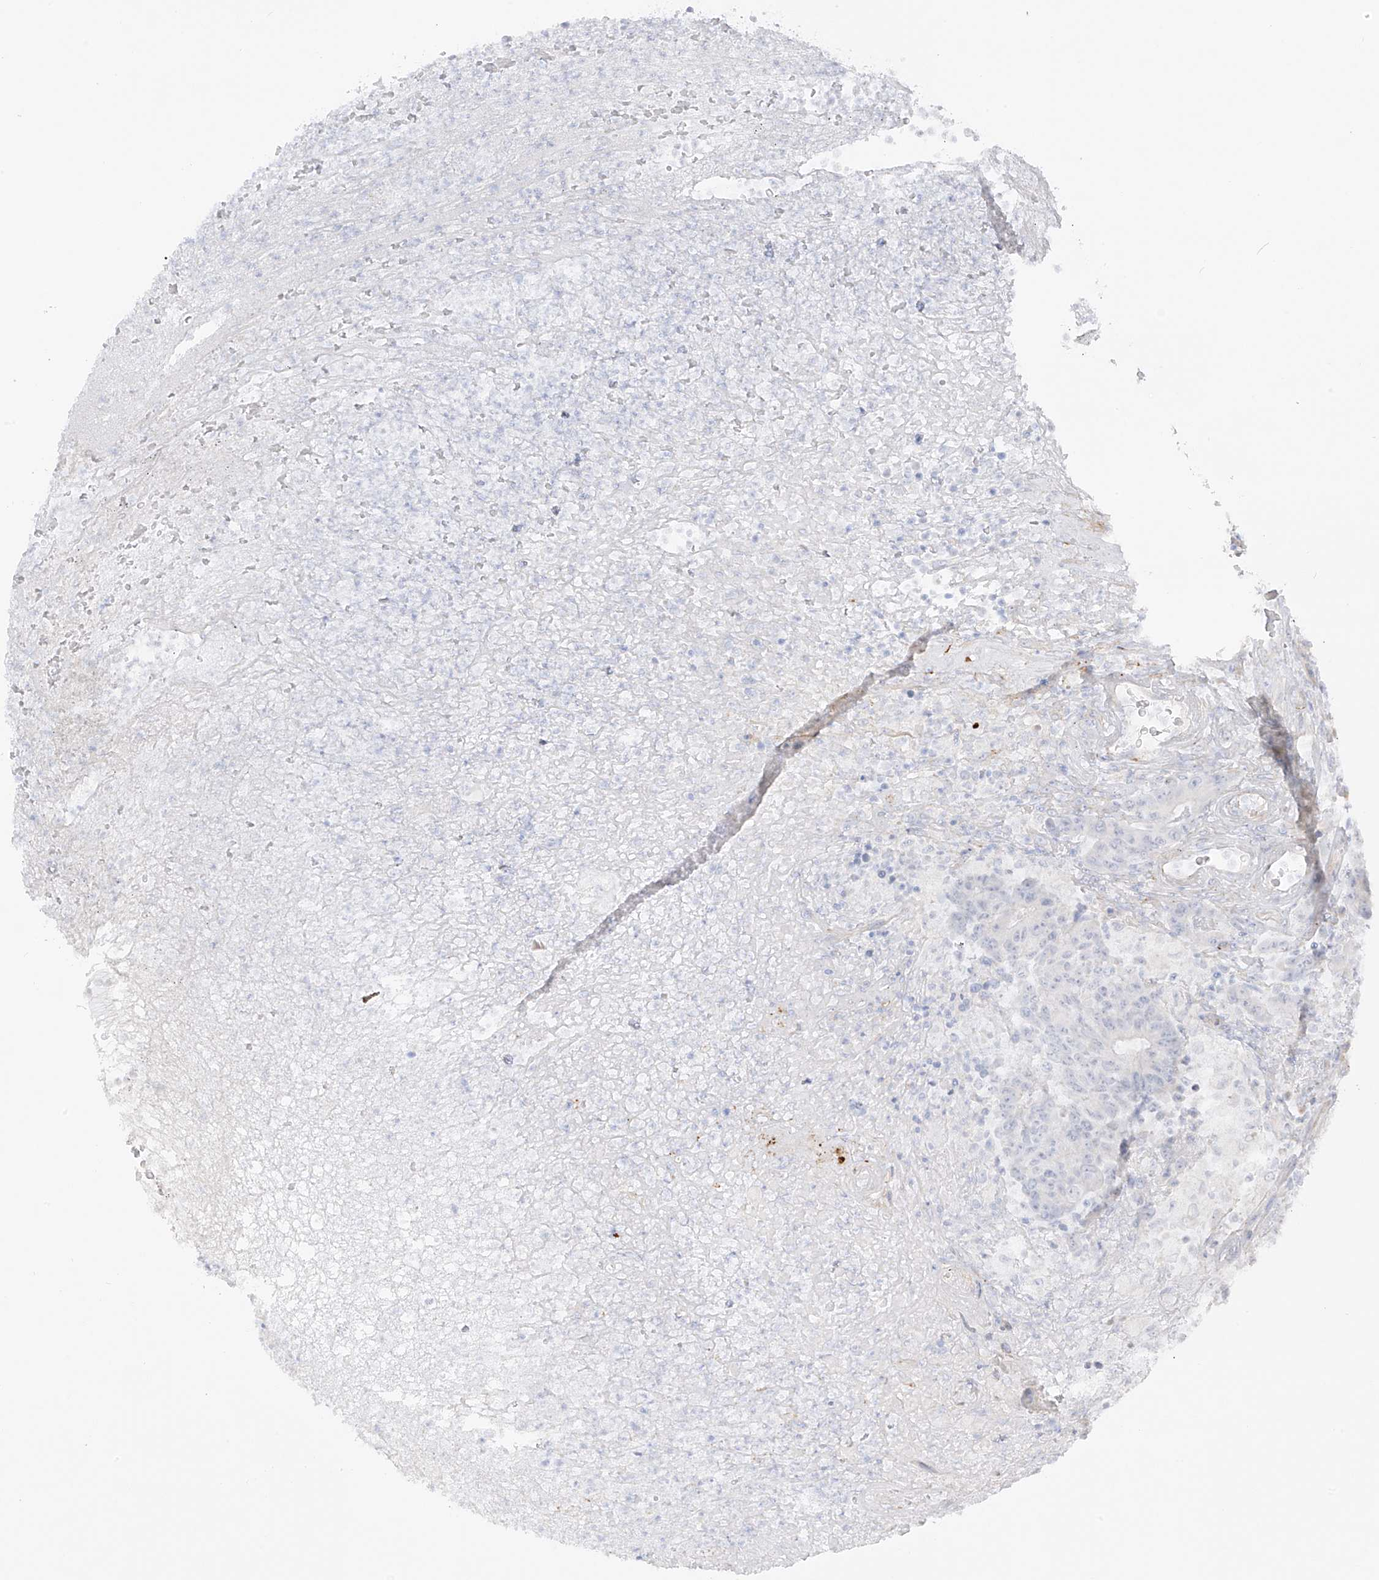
{"staining": {"intensity": "negative", "quantity": "none", "location": "none"}, "tissue": "colorectal cancer", "cell_type": "Tumor cells", "image_type": "cancer", "snomed": [{"axis": "morphology", "description": "Normal tissue, NOS"}, {"axis": "morphology", "description": "Adenocarcinoma, NOS"}, {"axis": "topography", "description": "Colon"}], "caption": "A photomicrograph of colorectal cancer stained for a protein shows no brown staining in tumor cells.", "gene": "C11orf87", "patient": {"sex": "female", "age": 75}}